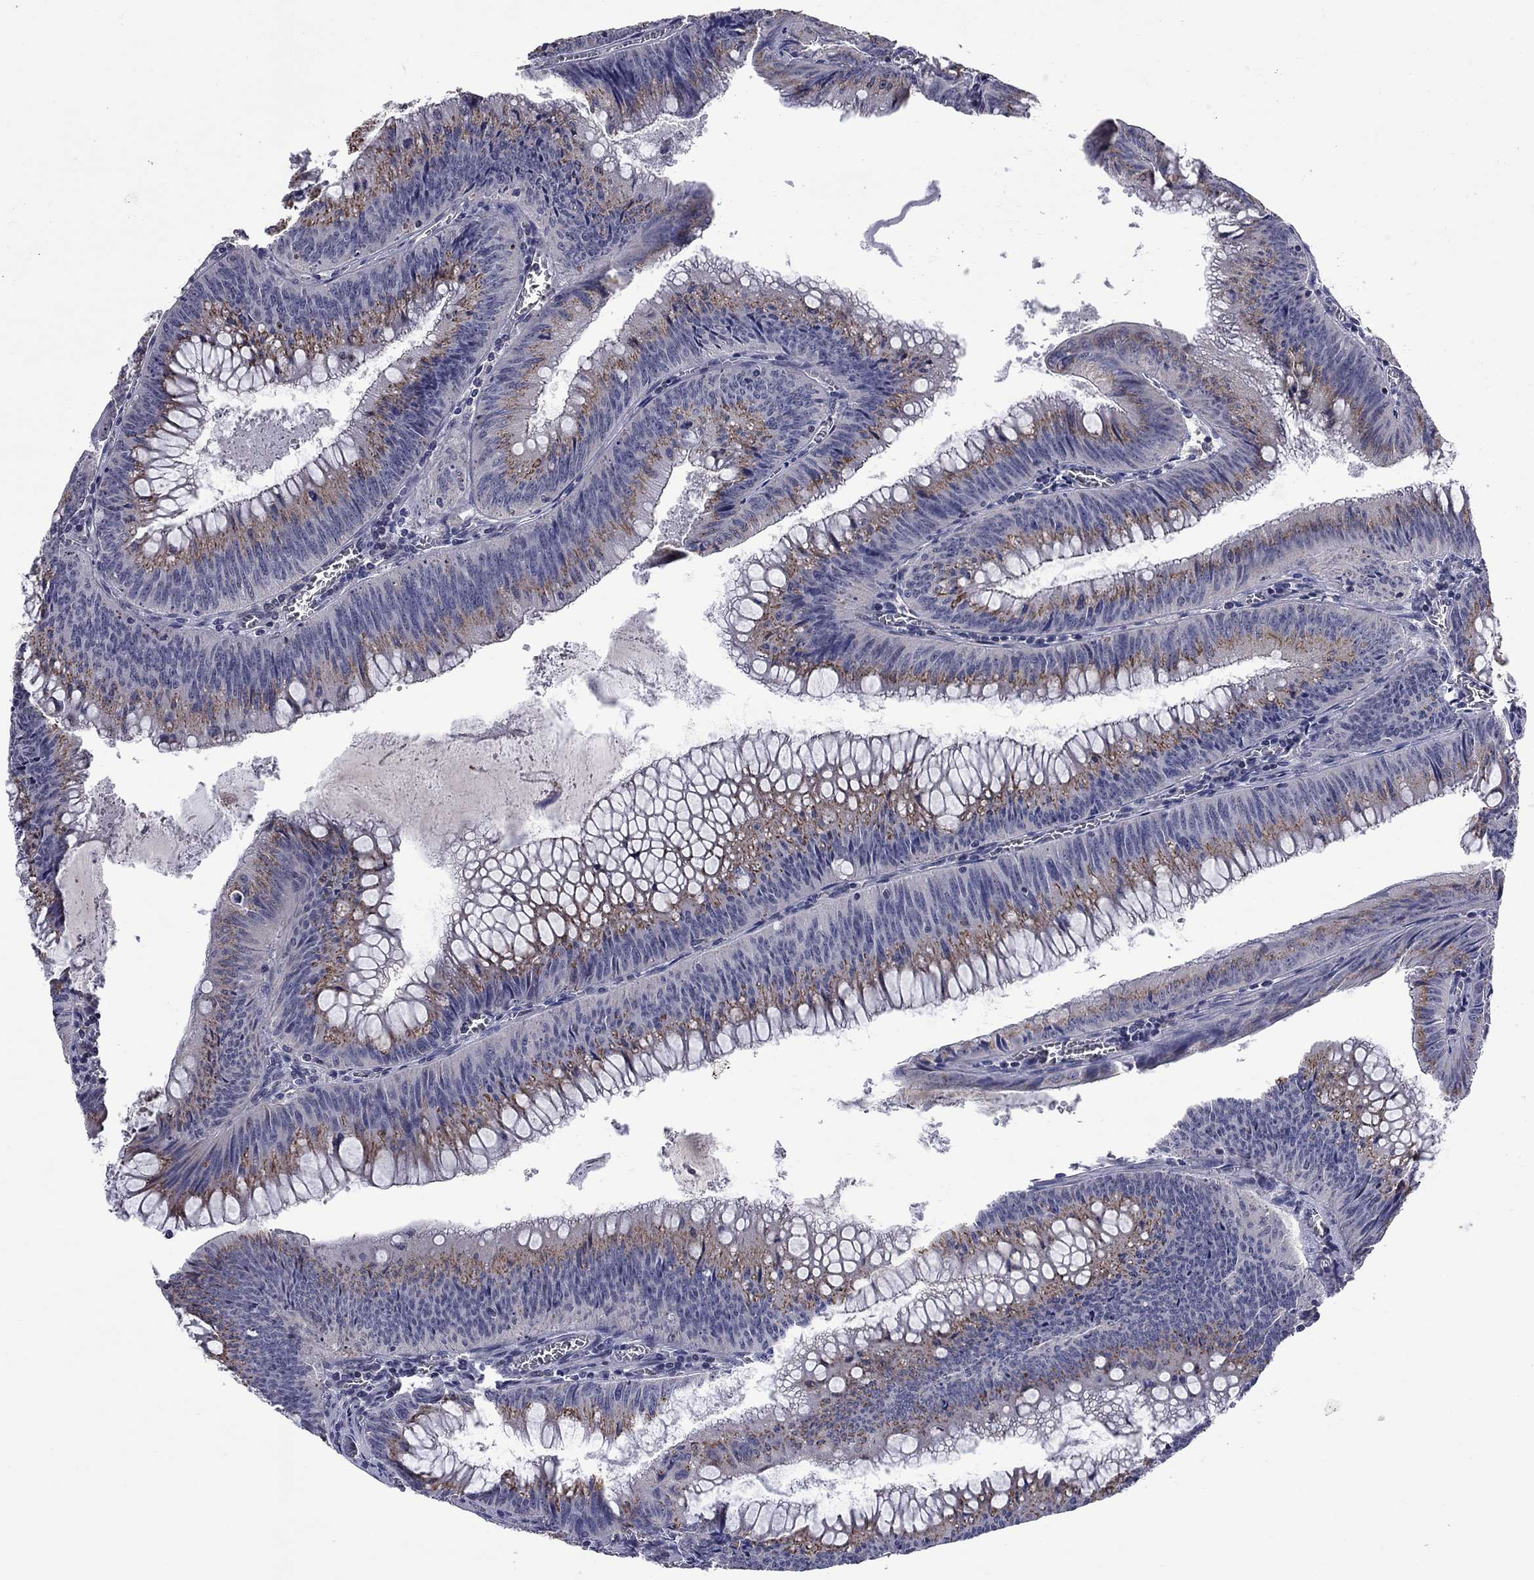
{"staining": {"intensity": "moderate", "quantity": "<25%", "location": "cytoplasmic/membranous"}, "tissue": "colorectal cancer", "cell_type": "Tumor cells", "image_type": "cancer", "snomed": [{"axis": "morphology", "description": "Adenocarcinoma, NOS"}, {"axis": "topography", "description": "Rectum"}], "caption": "A histopathology image showing moderate cytoplasmic/membranous positivity in about <25% of tumor cells in colorectal cancer (adenocarcinoma), as visualized by brown immunohistochemical staining.", "gene": "HTR4", "patient": {"sex": "female", "age": 72}}